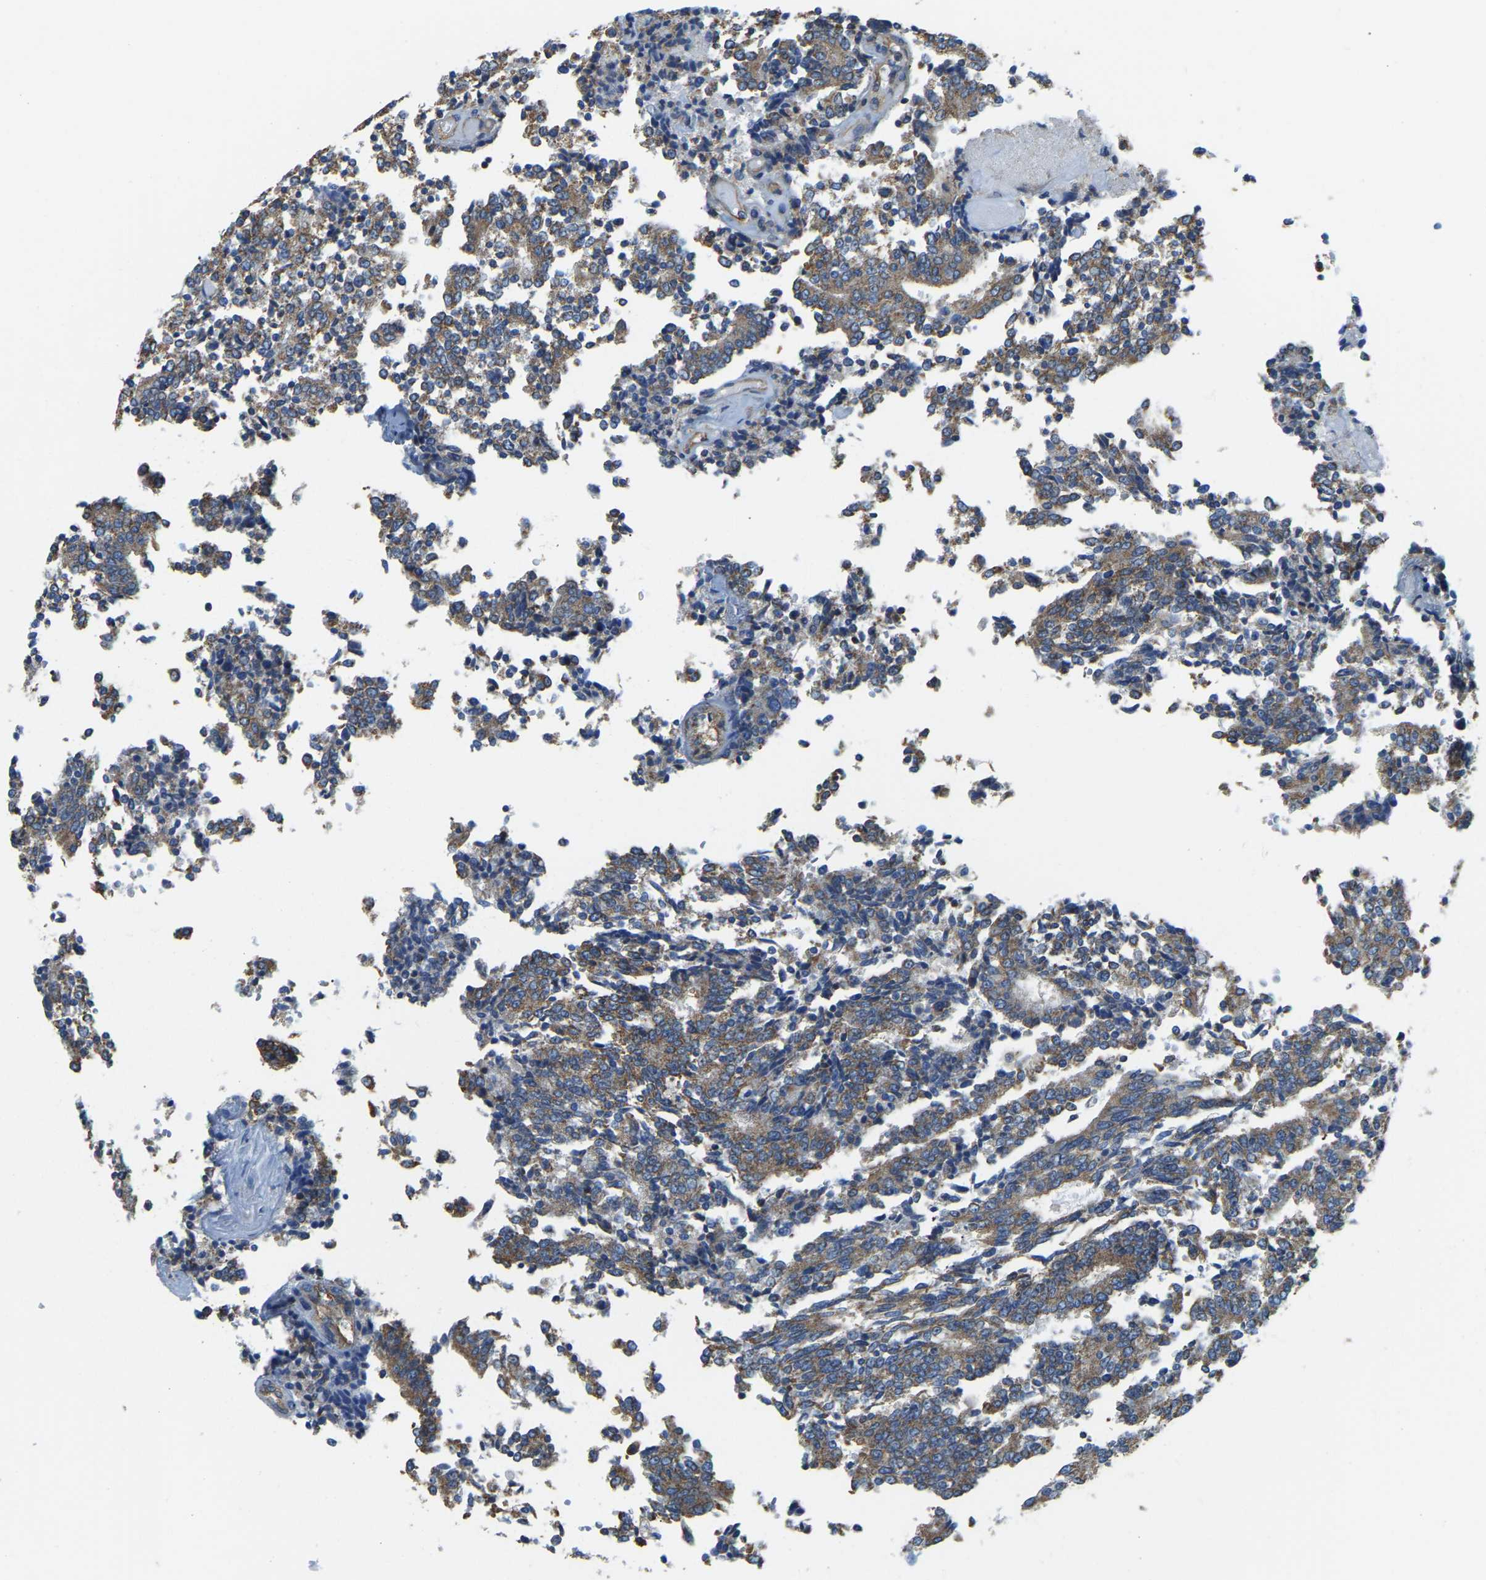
{"staining": {"intensity": "moderate", "quantity": ">75%", "location": "cytoplasmic/membranous"}, "tissue": "prostate cancer", "cell_type": "Tumor cells", "image_type": "cancer", "snomed": [{"axis": "morphology", "description": "Normal tissue, NOS"}, {"axis": "morphology", "description": "Adenocarcinoma, High grade"}, {"axis": "topography", "description": "Prostate"}, {"axis": "topography", "description": "Seminal veicle"}], "caption": "High-grade adenocarcinoma (prostate) tissue shows moderate cytoplasmic/membranous staining in about >75% of tumor cells", "gene": "AHNAK", "patient": {"sex": "male", "age": 55}}